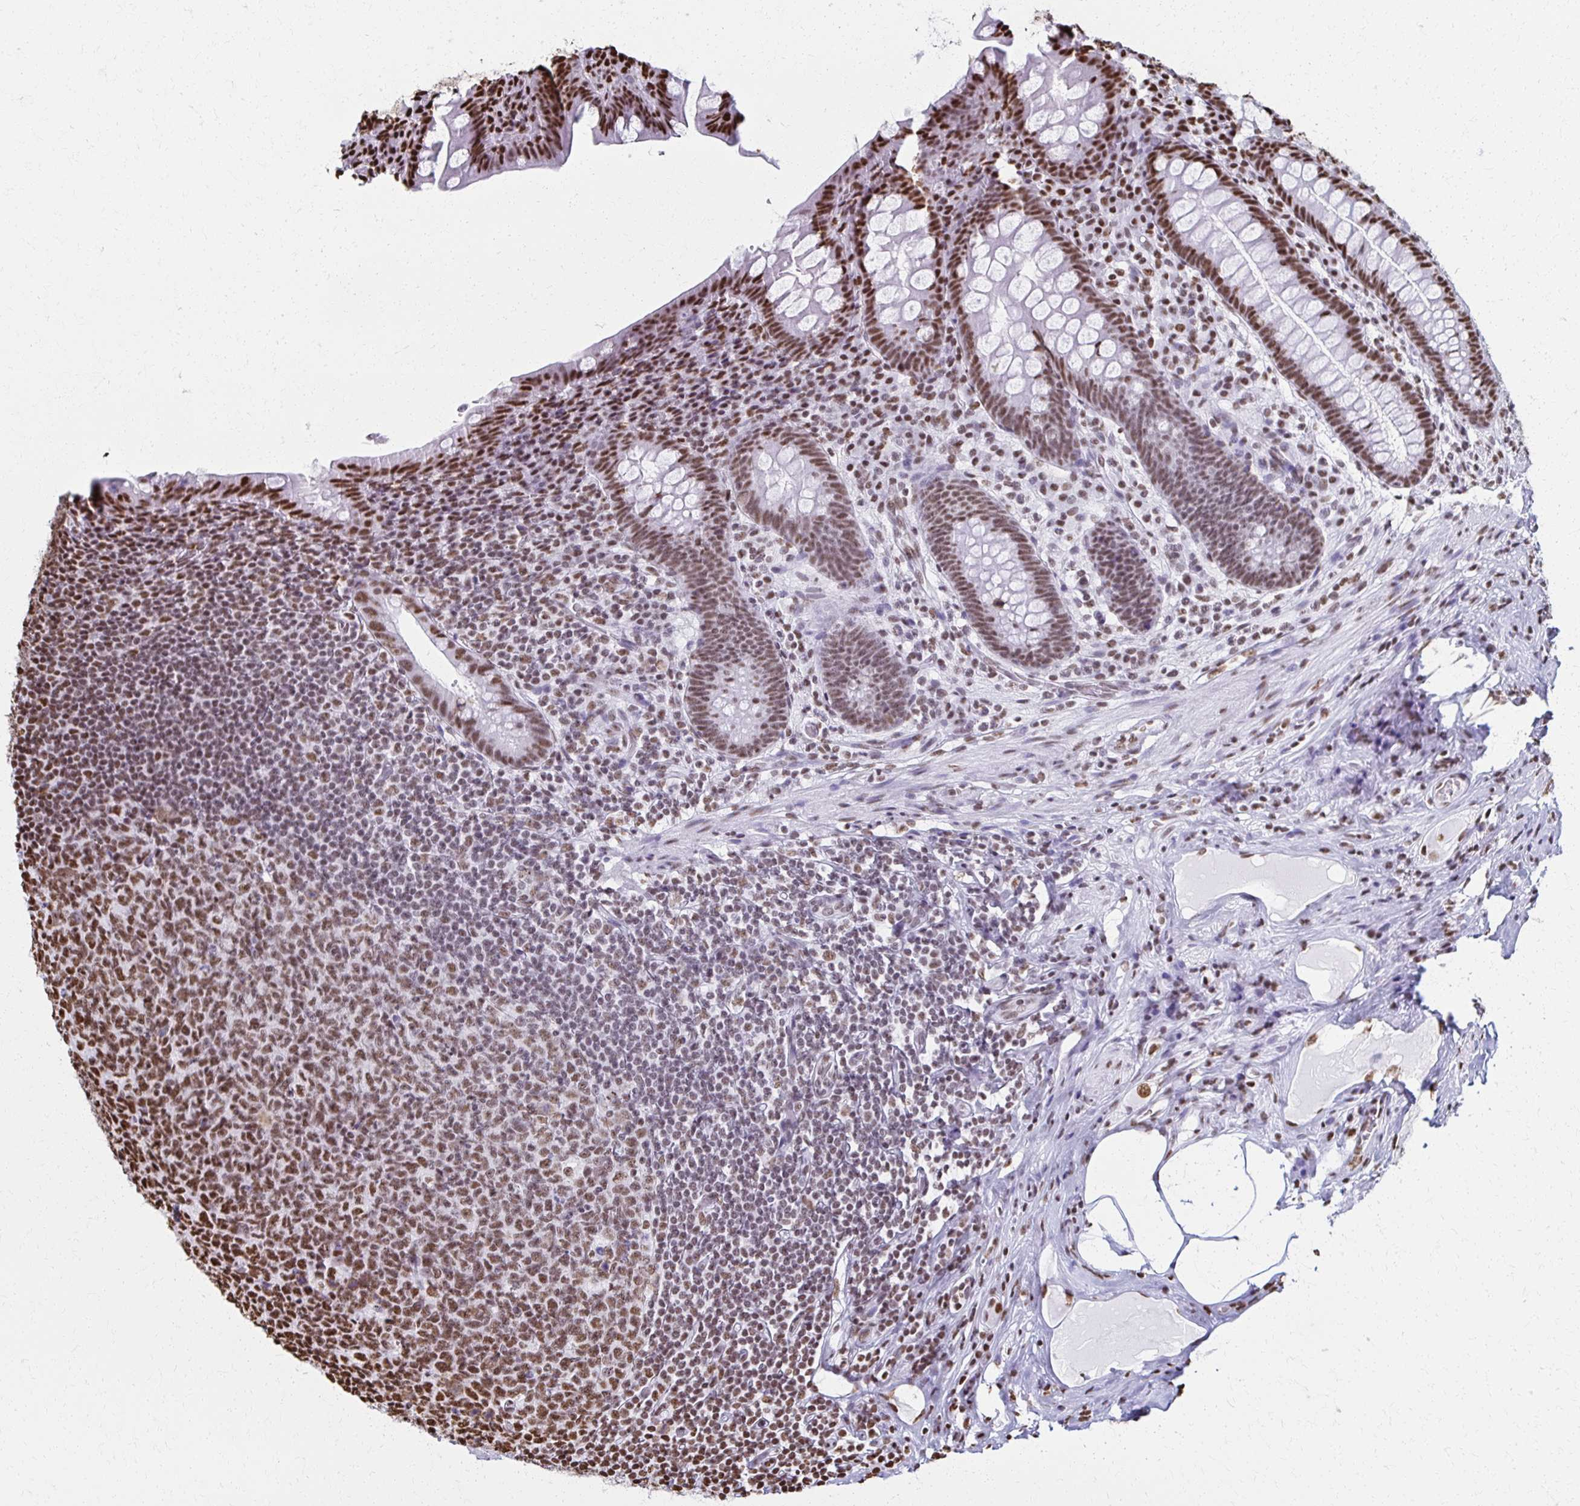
{"staining": {"intensity": "moderate", "quantity": ">75%", "location": "nuclear"}, "tissue": "appendix", "cell_type": "Glandular cells", "image_type": "normal", "snomed": [{"axis": "morphology", "description": "Normal tissue, NOS"}, {"axis": "topography", "description": "Appendix"}], "caption": "This photomicrograph shows immunohistochemistry staining of normal appendix, with medium moderate nuclear expression in approximately >75% of glandular cells.", "gene": "NONO", "patient": {"sex": "male", "age": 71}}